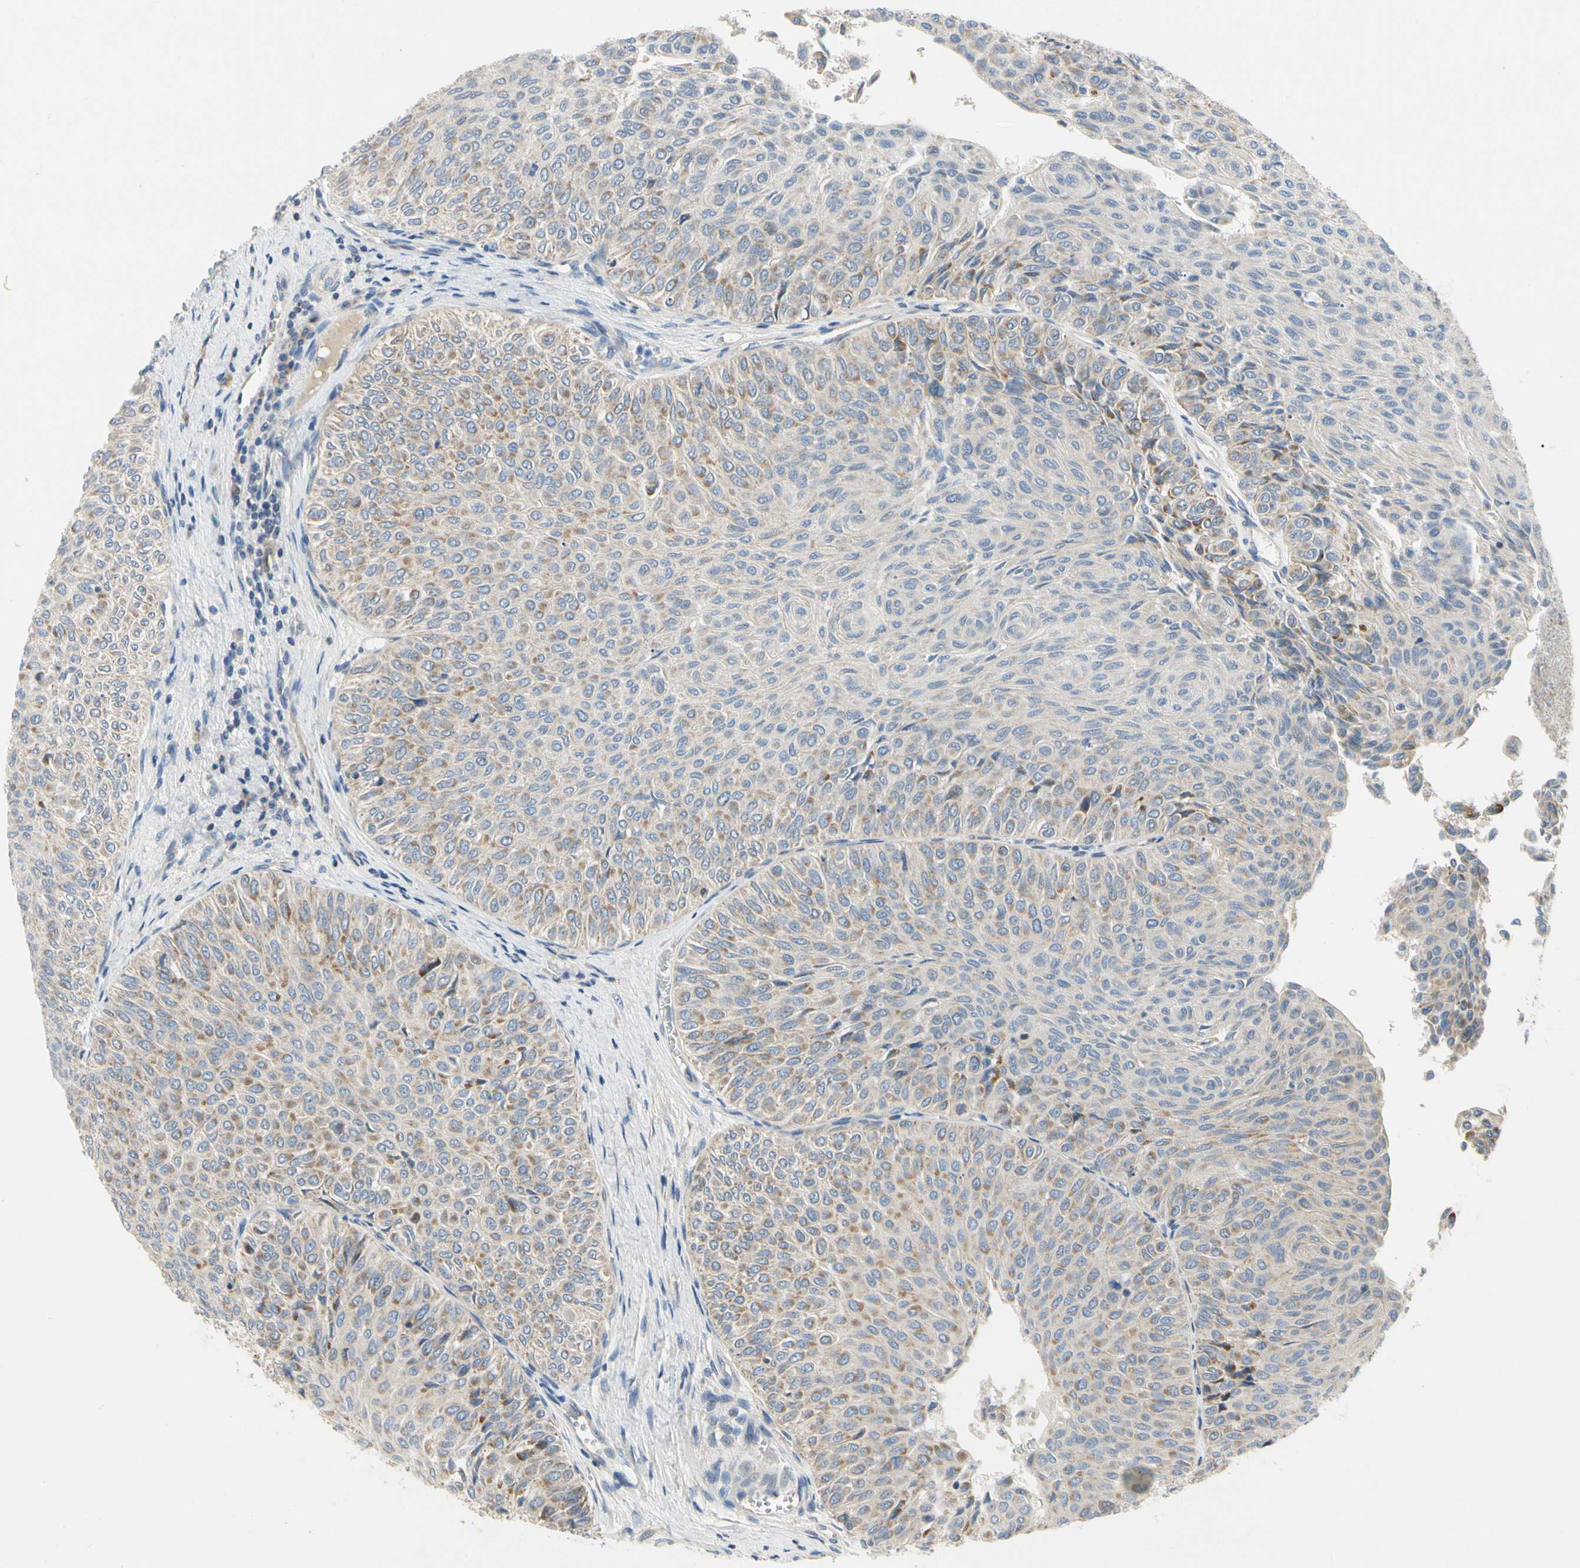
{"staining": {"intensity": "weak", "quantity": ">75%", "location": "cytoplasmic/membranous"}, "tissue": "urothelial cancer", "cell_type": "Tumor cells", "image_type": "cancer", "snomed": [{"axis": "morphology", "description": "Urothelial carcinoma, Low grade"}, {"axis": "topography", "description": "Urinary bladder"}], "caption": "Approximately >75% of tumor cells in human urothelial carcinoma (low-grade) exhibit weak cytoplasmic/membranous protein positivity as visualized by brown immunohistochemical staining.", "gene": "KLHDC8B", "patient": {"sex": "male", "age": 78}}